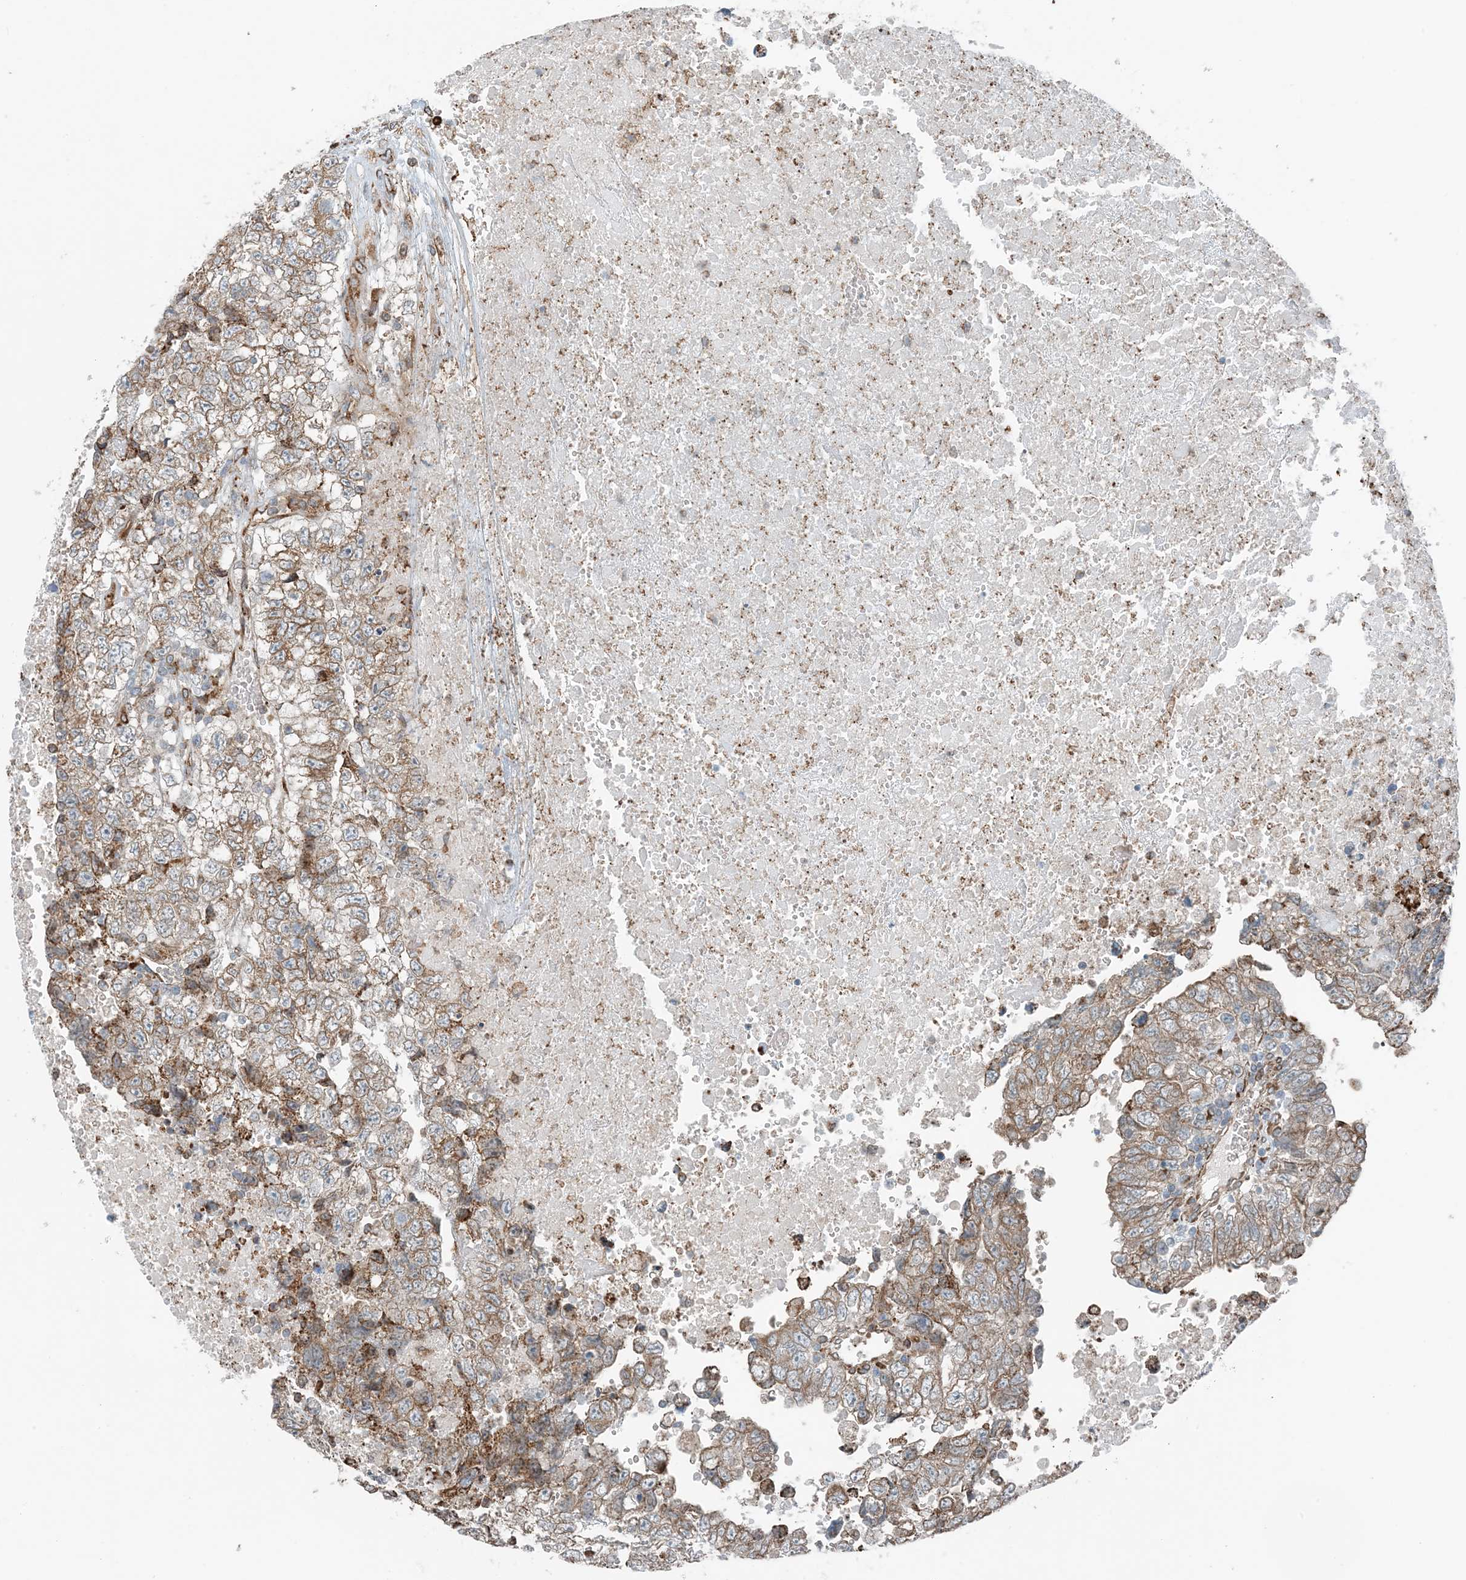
{"staining": {"intensity": "weak", "quantity": ">75%", "location": "cytoplasmic/membranous"}, "tissue": "testis cancer", "cell_type": "Tumor cells", "image_type": "cancer", "snomed": [{"axis": "morphology", "description": "Carcinoma, Embryonal, NOS"}, {"axis": "topography", "description": "Testis"}], "caption": "This micrograph demonstrates immunohistochemistry staining of testis cancer, with low weak cytoplasmic/membranous staining in approximately >75% of tumor cells.", "gene": "CERKL", "patient": {"sex": "male", "age": 37}}